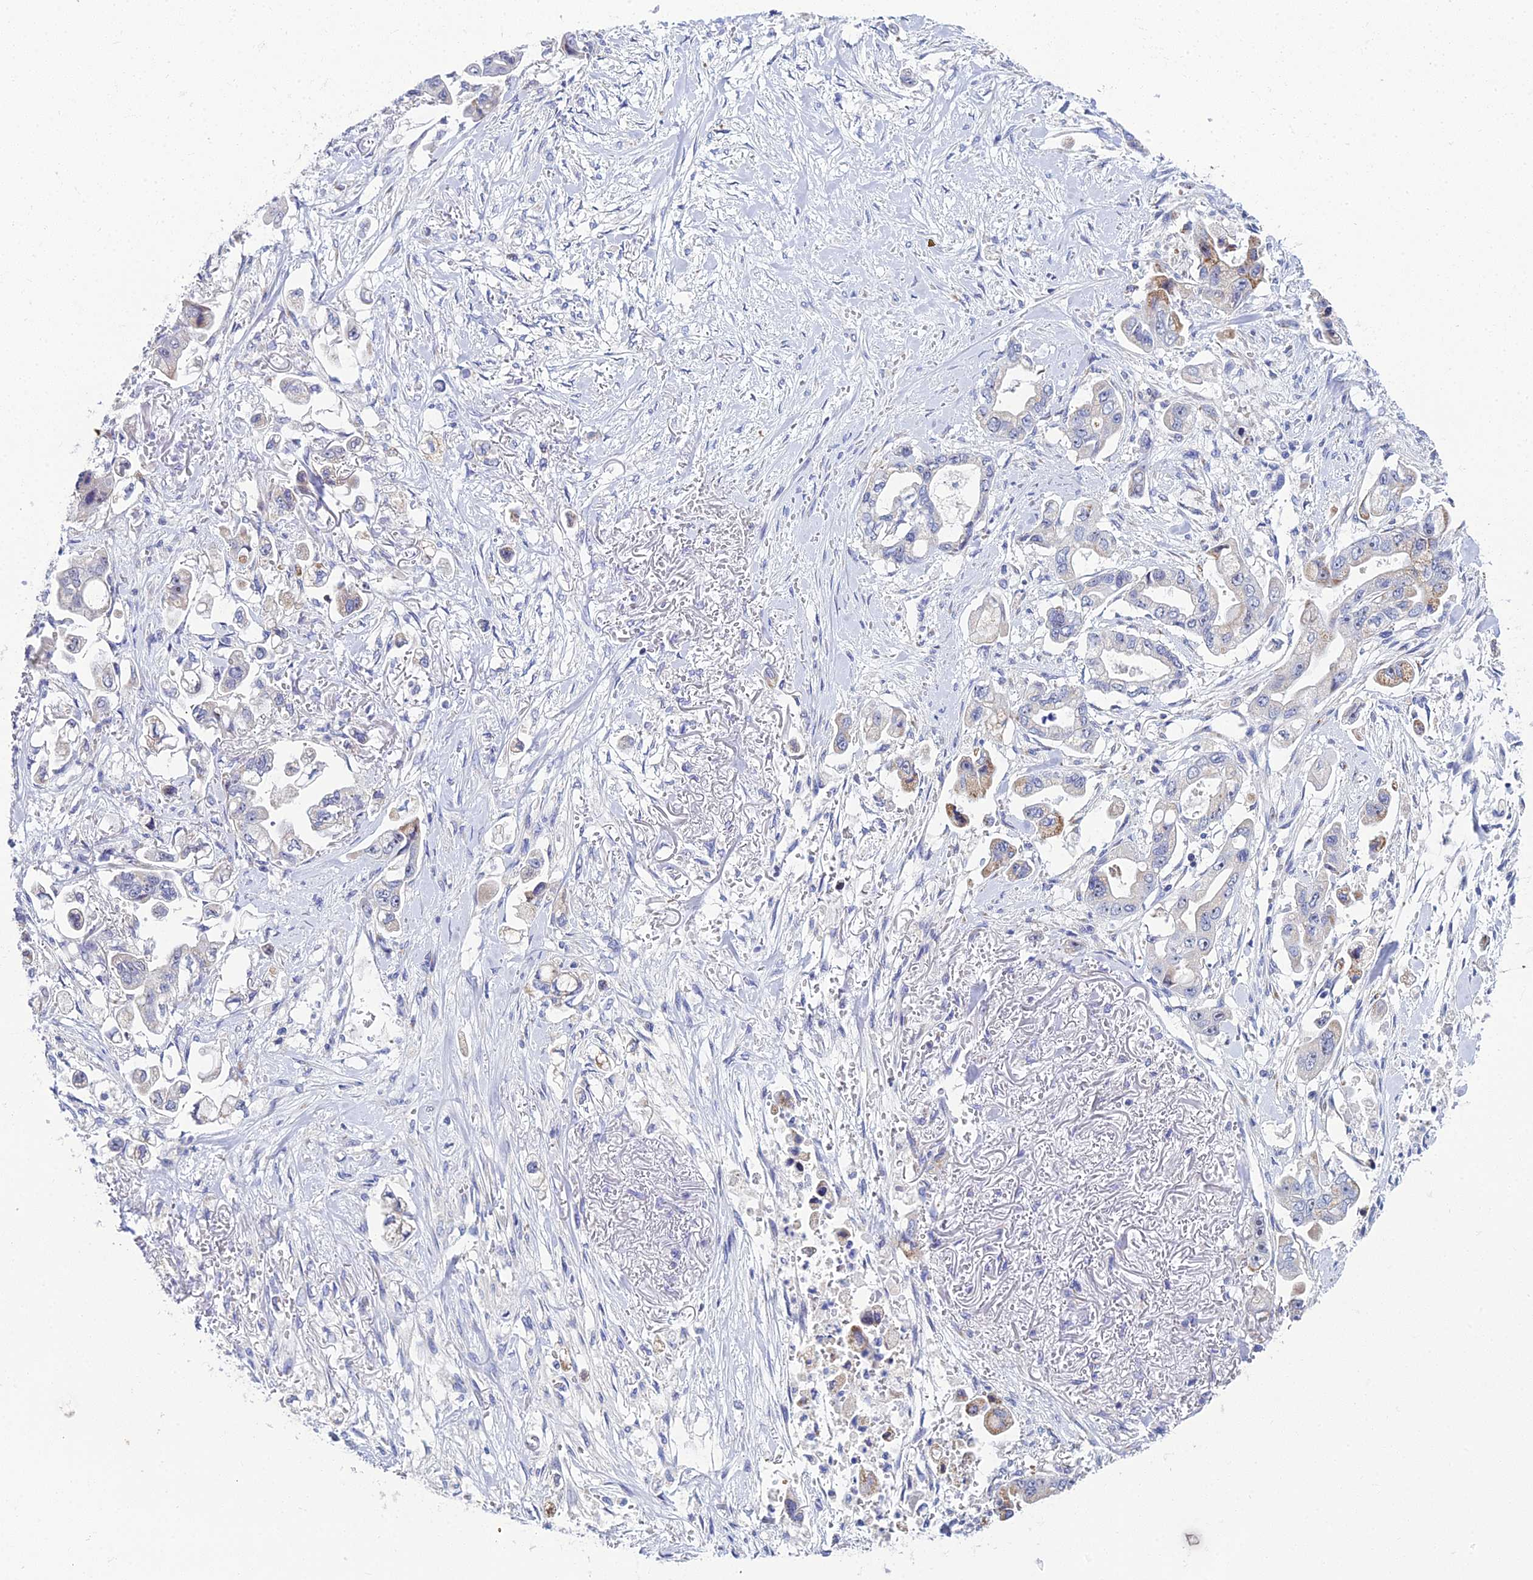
{"staining": {"intensity": "moderate", "quantity": "<25%", "location": "cytoplasmic/membranous,nuclear"}, "tissue": "stomach cancer", "cell_type": "Tumor cells", "image_type": "cancer", "snomed": [{"axis": "morphology", "description": "Adenocarcinoma, NOS"}, {"axis": "topography", "description": "Stomach"}], "caption": "Adenocarcinoma (stomach) tissue shows moderate cytoplasmic/membranous and nuclear staining in approximately <25% of tumor cells", "gene": "PLPP4", "patient": {"sex": "male", "age": 62}}